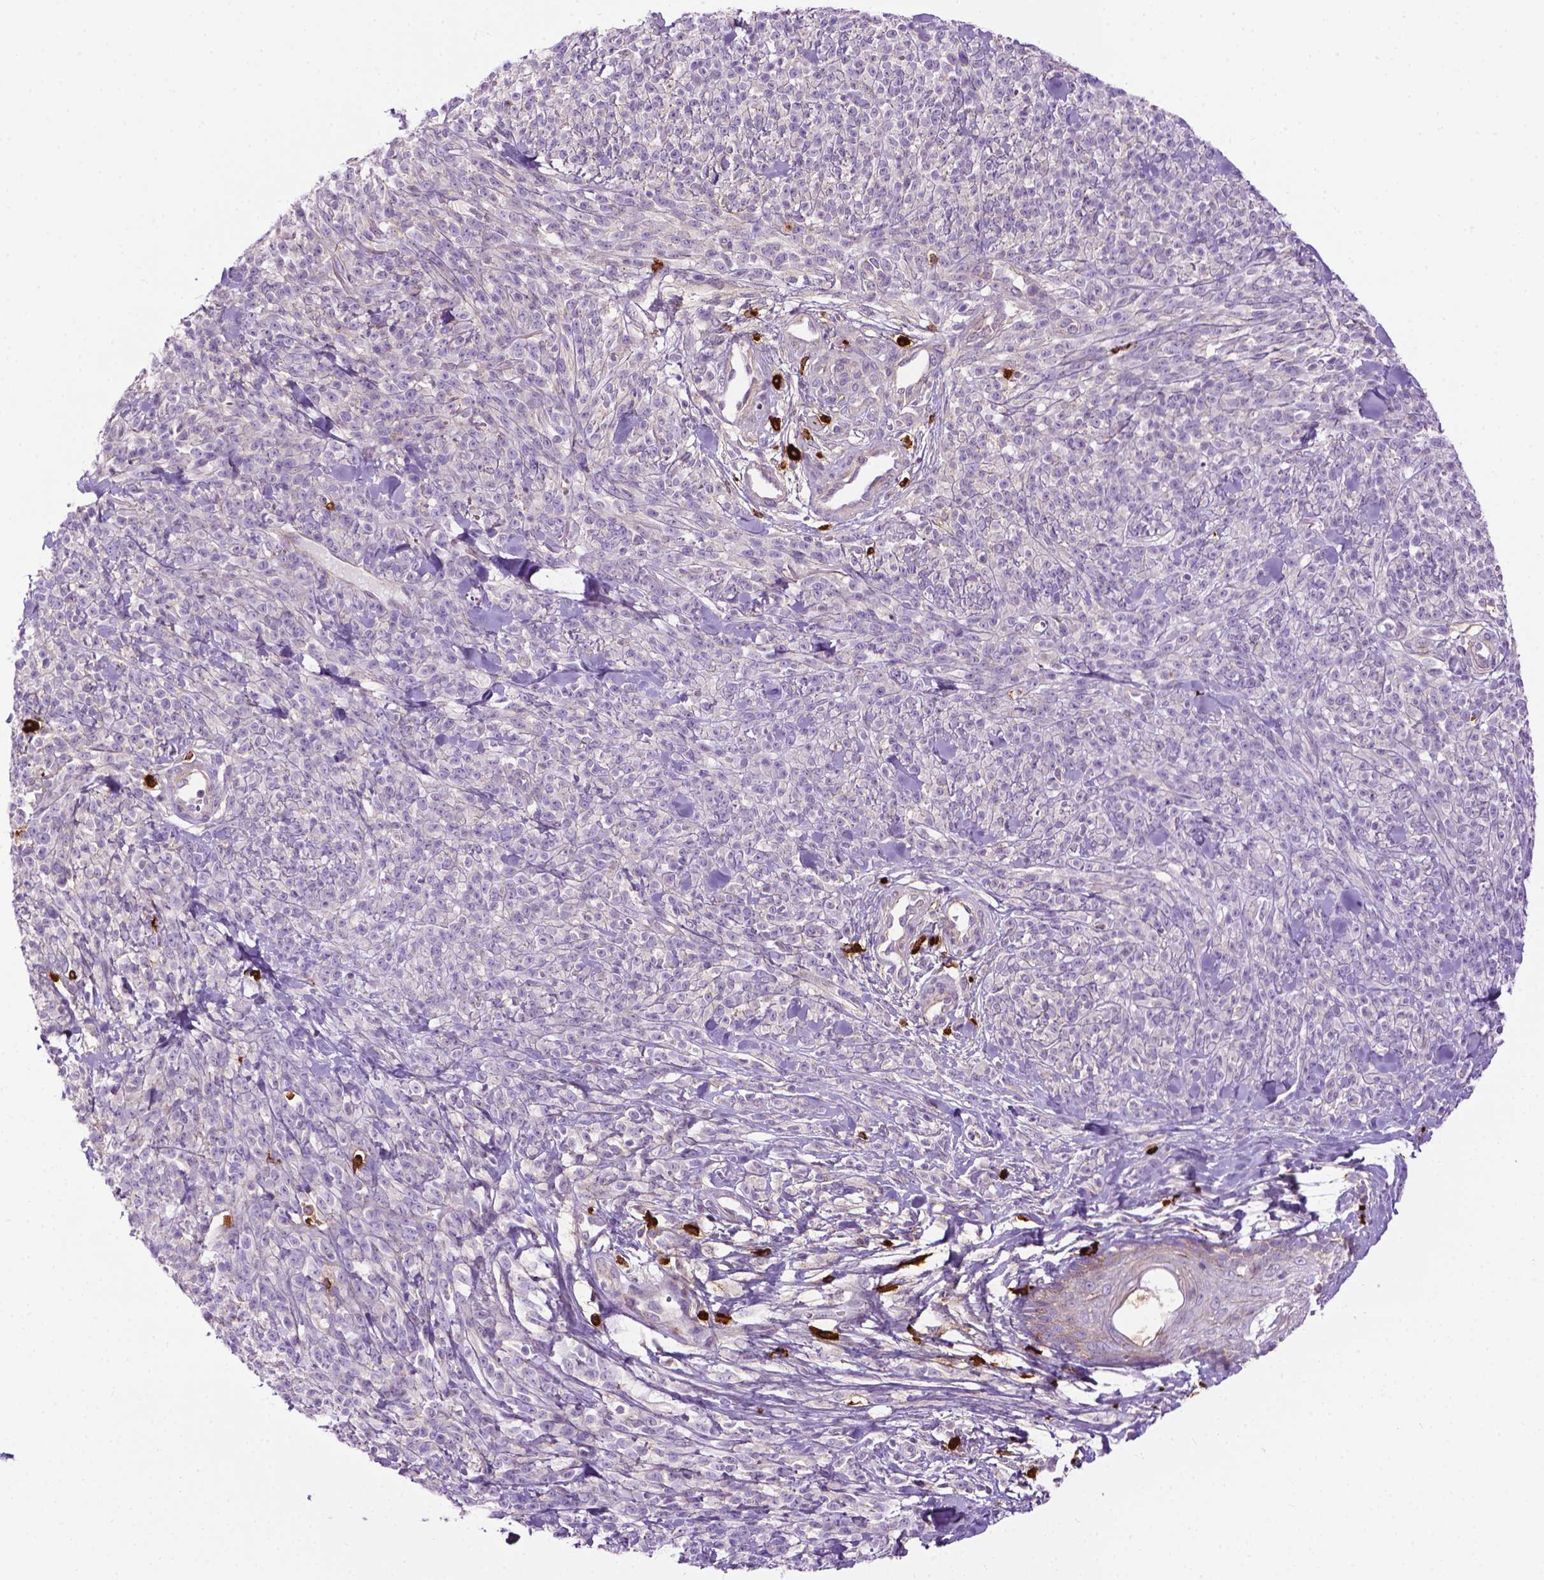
{"staining": {"intensity": "negative", "quantity": "none", "location": "none"}, "tissue": "melanoma", "cell_type": "Tumor cells", "image_type": "cancer", "snomed": [{"axis": "morphology", "description": "Malignant melanoma, NOS"}, {"axis": "topography", "description": "Skin"}, {"axis": "topography", "description": "Skin of trunk"}], "caption": "Protein analysis of malignant melanoma displays no significant expression in tumor cells.", "gene": "SPECC1L", "patient": {"sex": "male", "age": 74}}